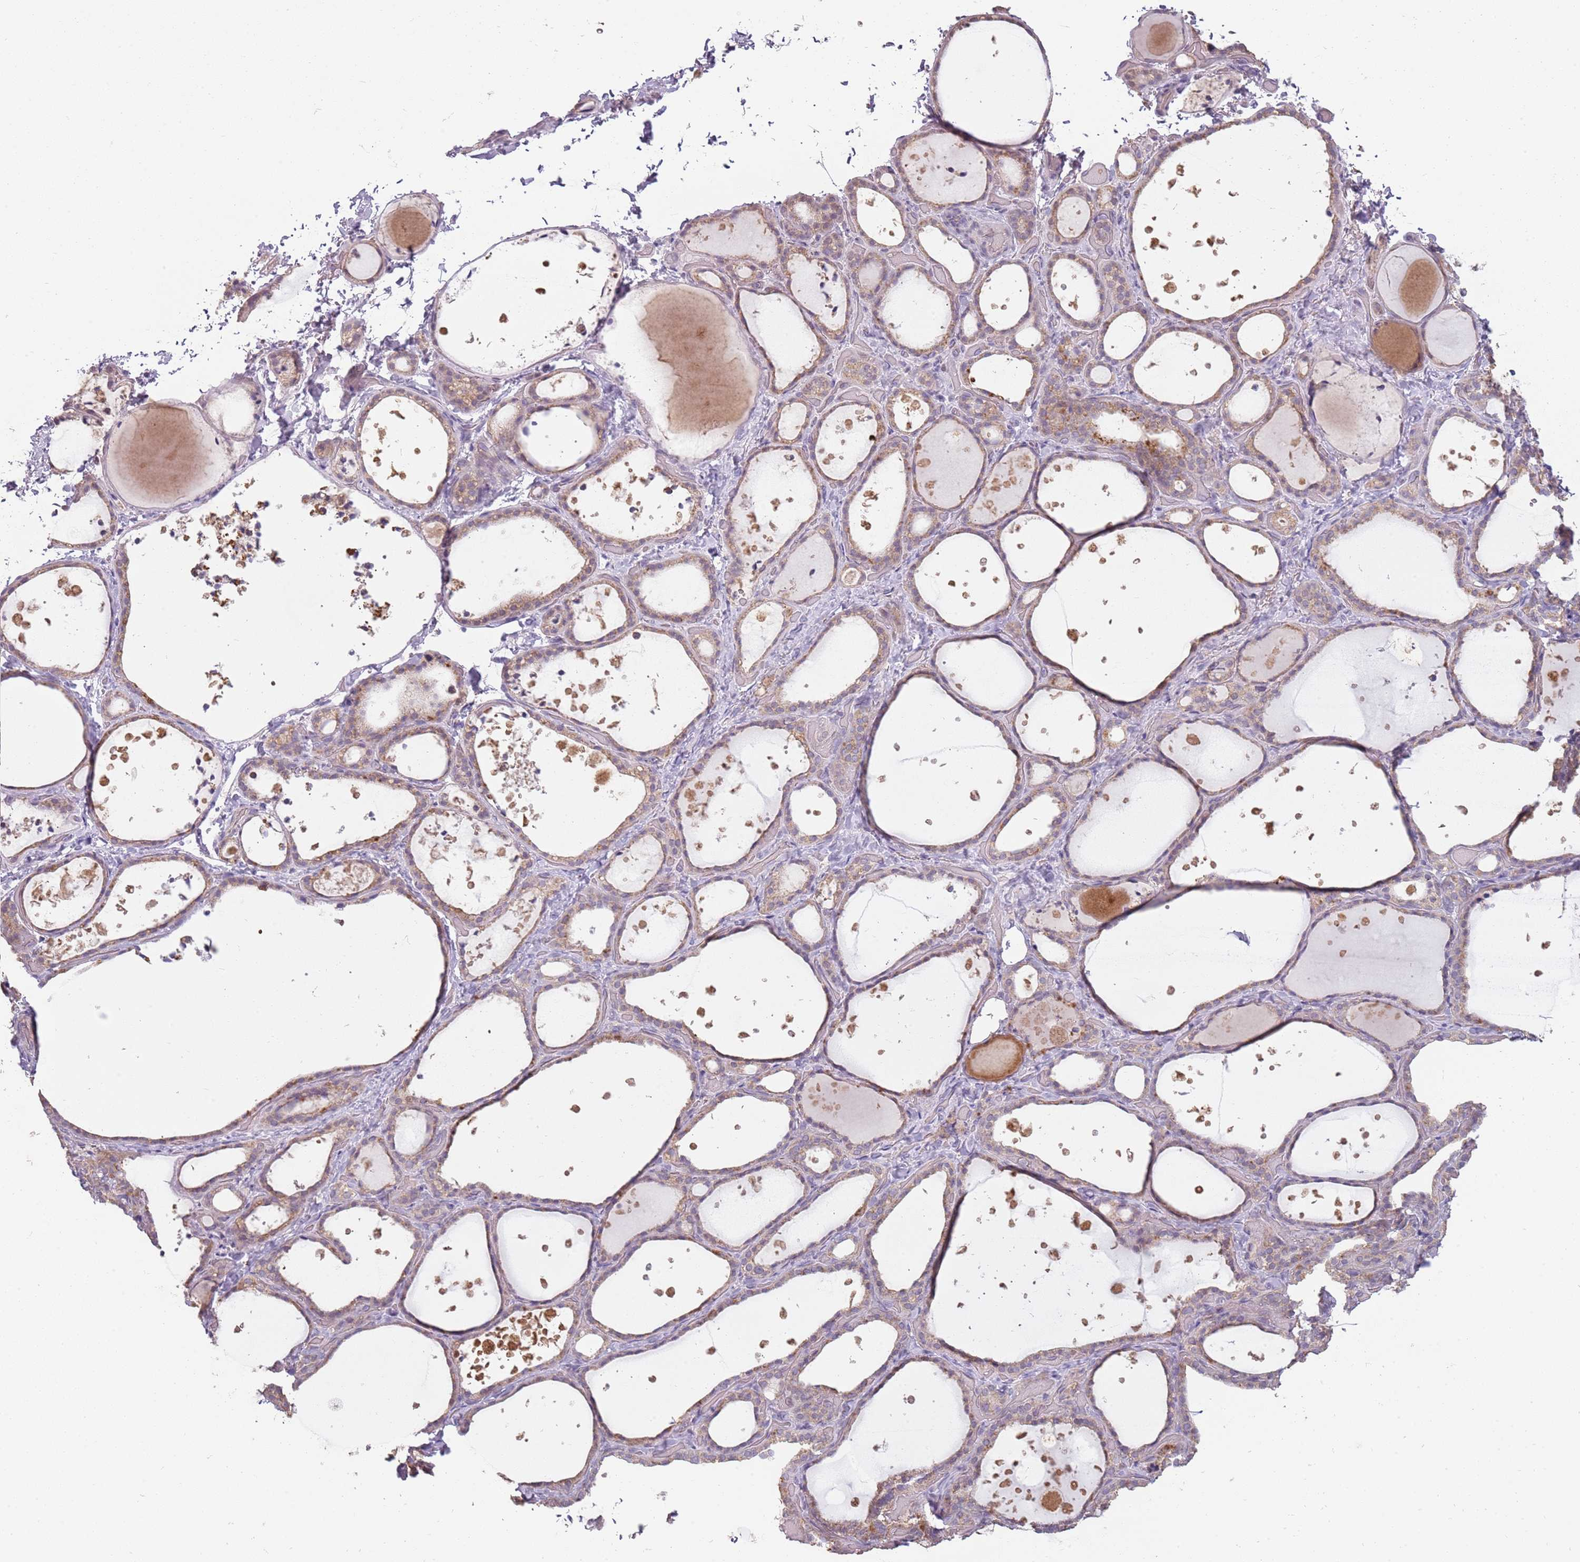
{"staining": {"intensity": "weak", "quantity": "25%-75%", "location": "cytoplasmic/membranous"}, "tissue": "thyroid gland", "cell_type": "Glandular cells", "image_type": "normal", "snomed": [{"axis": "morphology", "description": "Normal tissue, NOS"}, {"axis": "topography", "description": "Thyroid gland"}], "caption": "Immunohistochemistry (IHC) (DAB) staining of benign human thyroid gland exhibits weak cytoplasmic/membranous protein positivity in about 25%-75% of glandular cells. The staining was performed using DAB to visualize the protein expression in brown, while the nuclei were stained in blue with hematoxylin (Magnification: 20x).", "gene": "TEKT4", "patient": {"sex": "female", "age": 44}}